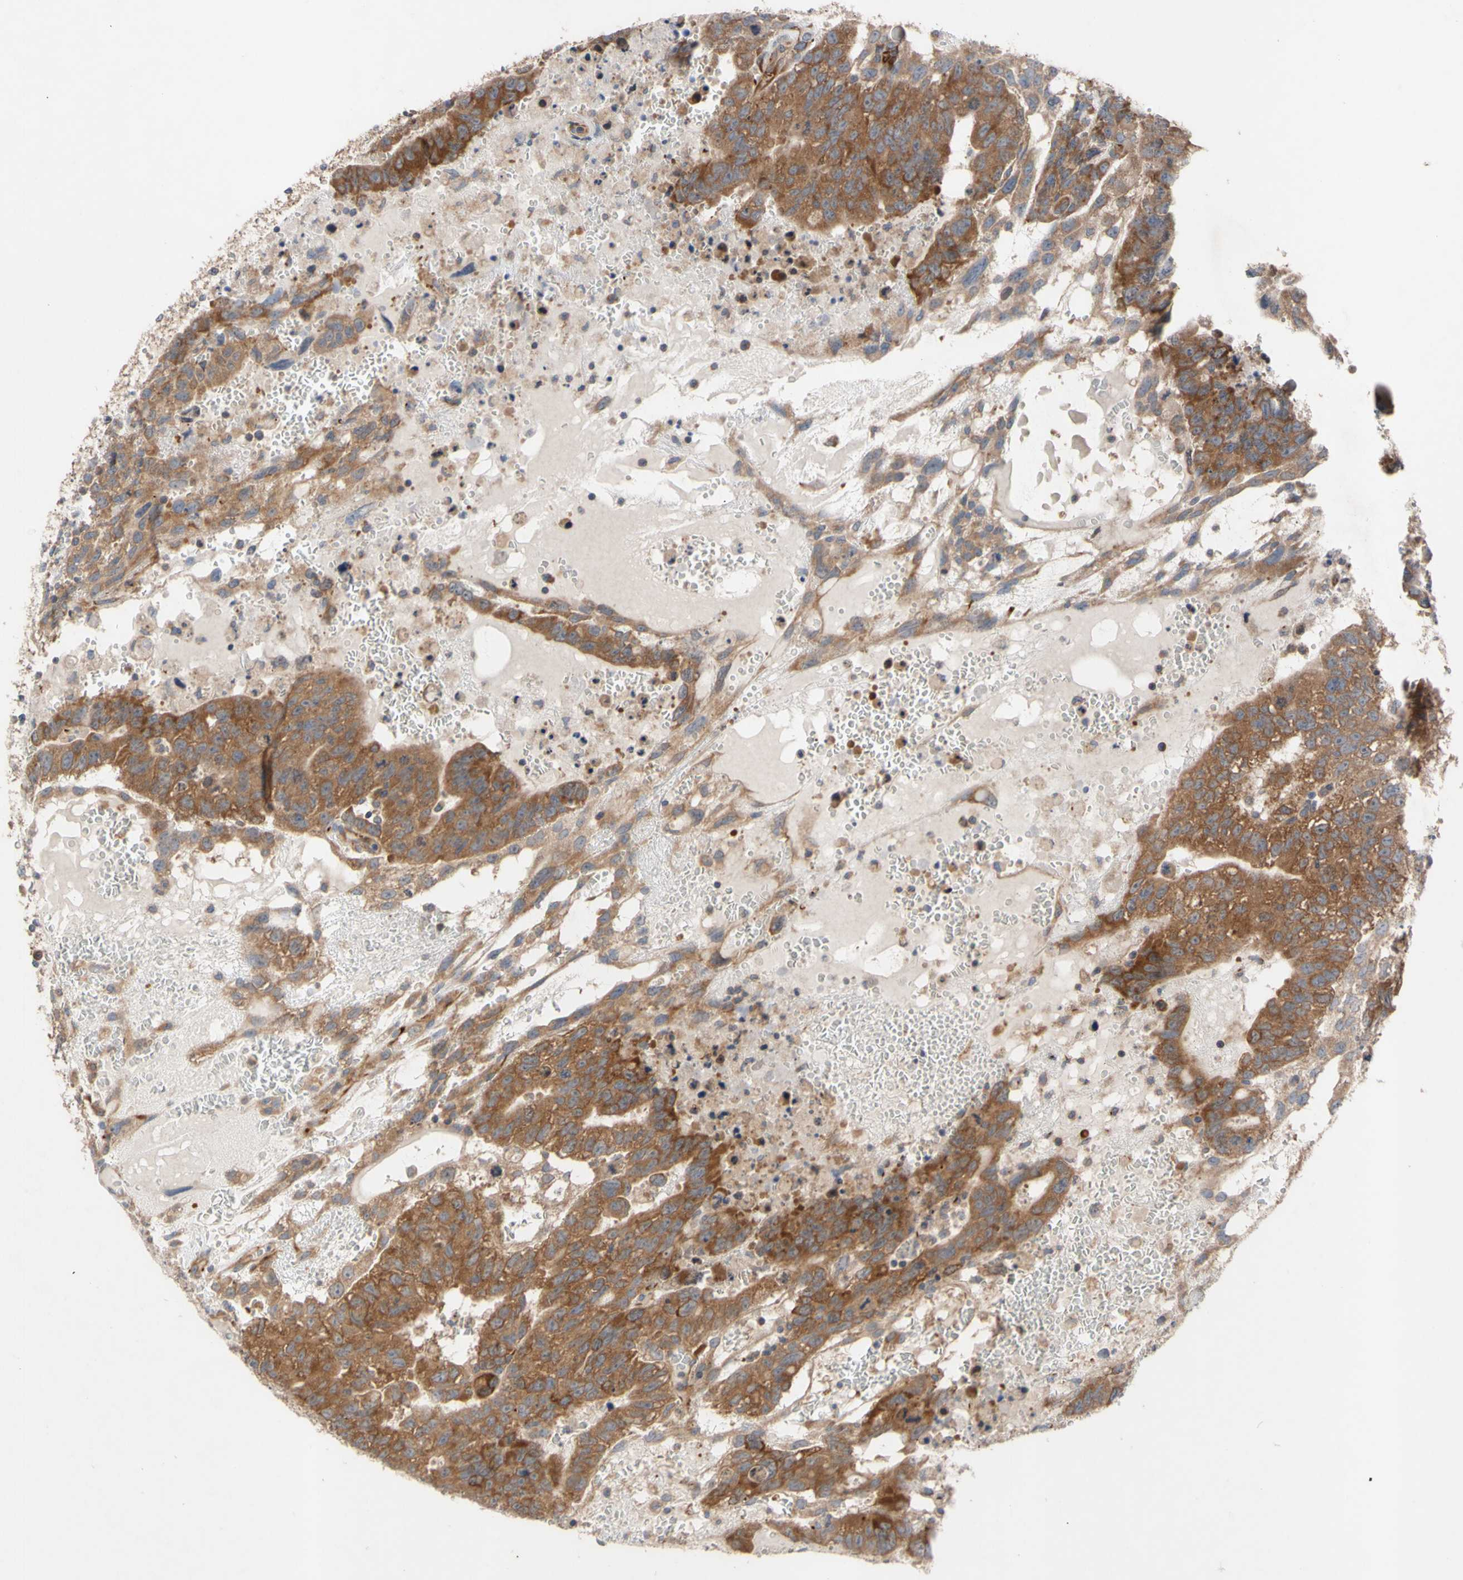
{"staining": {"intensity": "strong", "quantity": ">75%", "location": "cytoplasmic/membranous"}, "tissue": "testis cancer", "cell_type": "Tumor cells", "image_type": "cancer", "snomed": [{"axis": "morphology", "description": "Seminoma, NOS"}, {"axis": "morphology", "description": "Carcinoma, Embryonal, NOS"}, {"axis": "topography", "description": "Testis"}], "caption": "Testis seminoma stained with a protein marker exhibits strong staining in tumor cells.", "gene": "EIF2S3", "patient": {"sex": "male", "age": 52}}